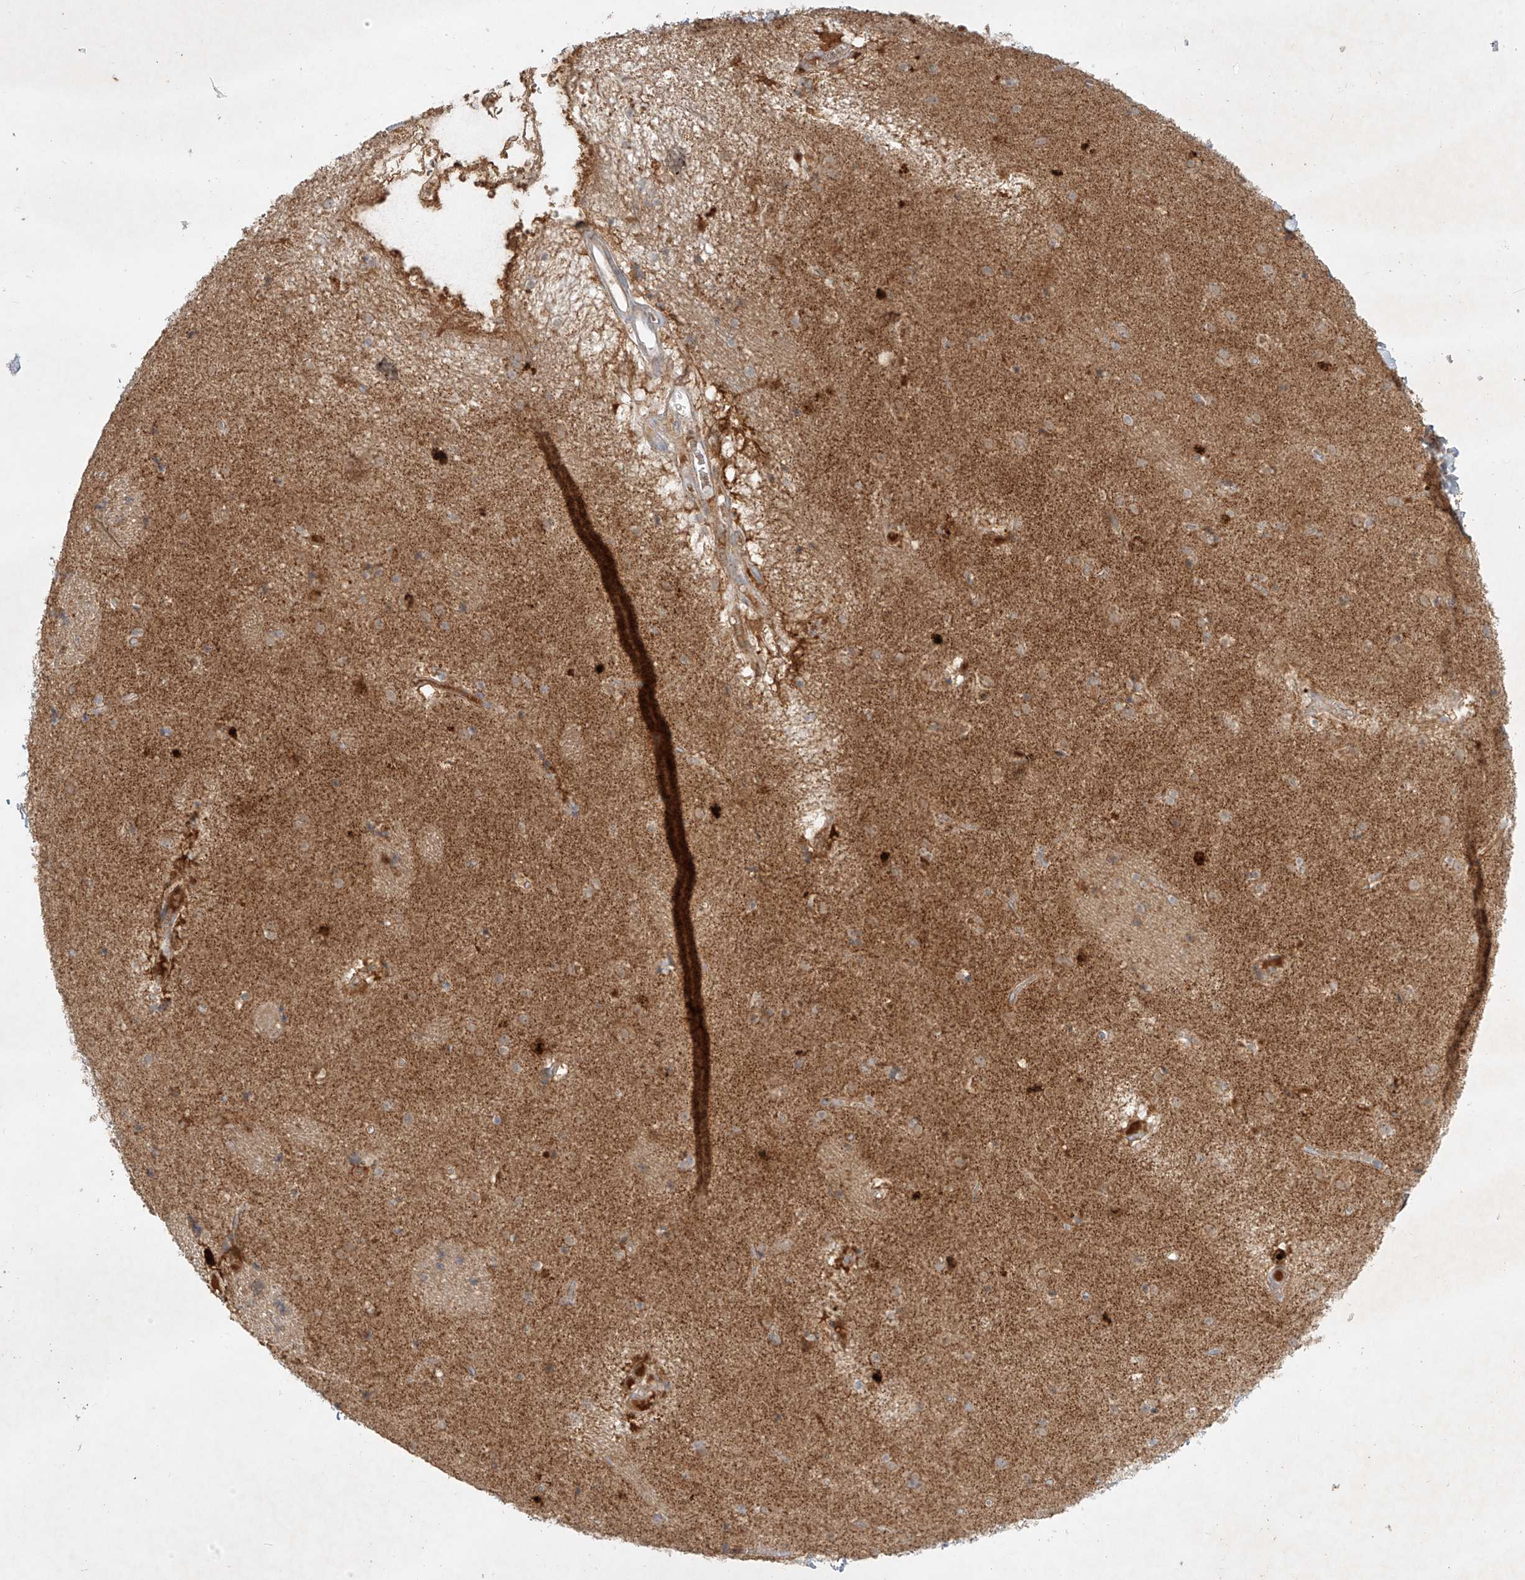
{"staining": {"intensity": "moderate", "quantity": "<25%", "location": "cytoplasmic/membranous"}, "tissue": "caudate", "cell_type": "Glial cells", "image_type": "normal", "snomed": [{"axis": "morphology", "description": "Normal tissue, NOS"}, {"axis": "topography", "description": "Lateral ventricle wall"}], "caption": "Caudate stained with IHC reveals moderate cytoplasmic/membranous expression in approximately <25% of glial cells.", "gene": "KPNA7", "patient": {"sex": "male", "age": 70}}